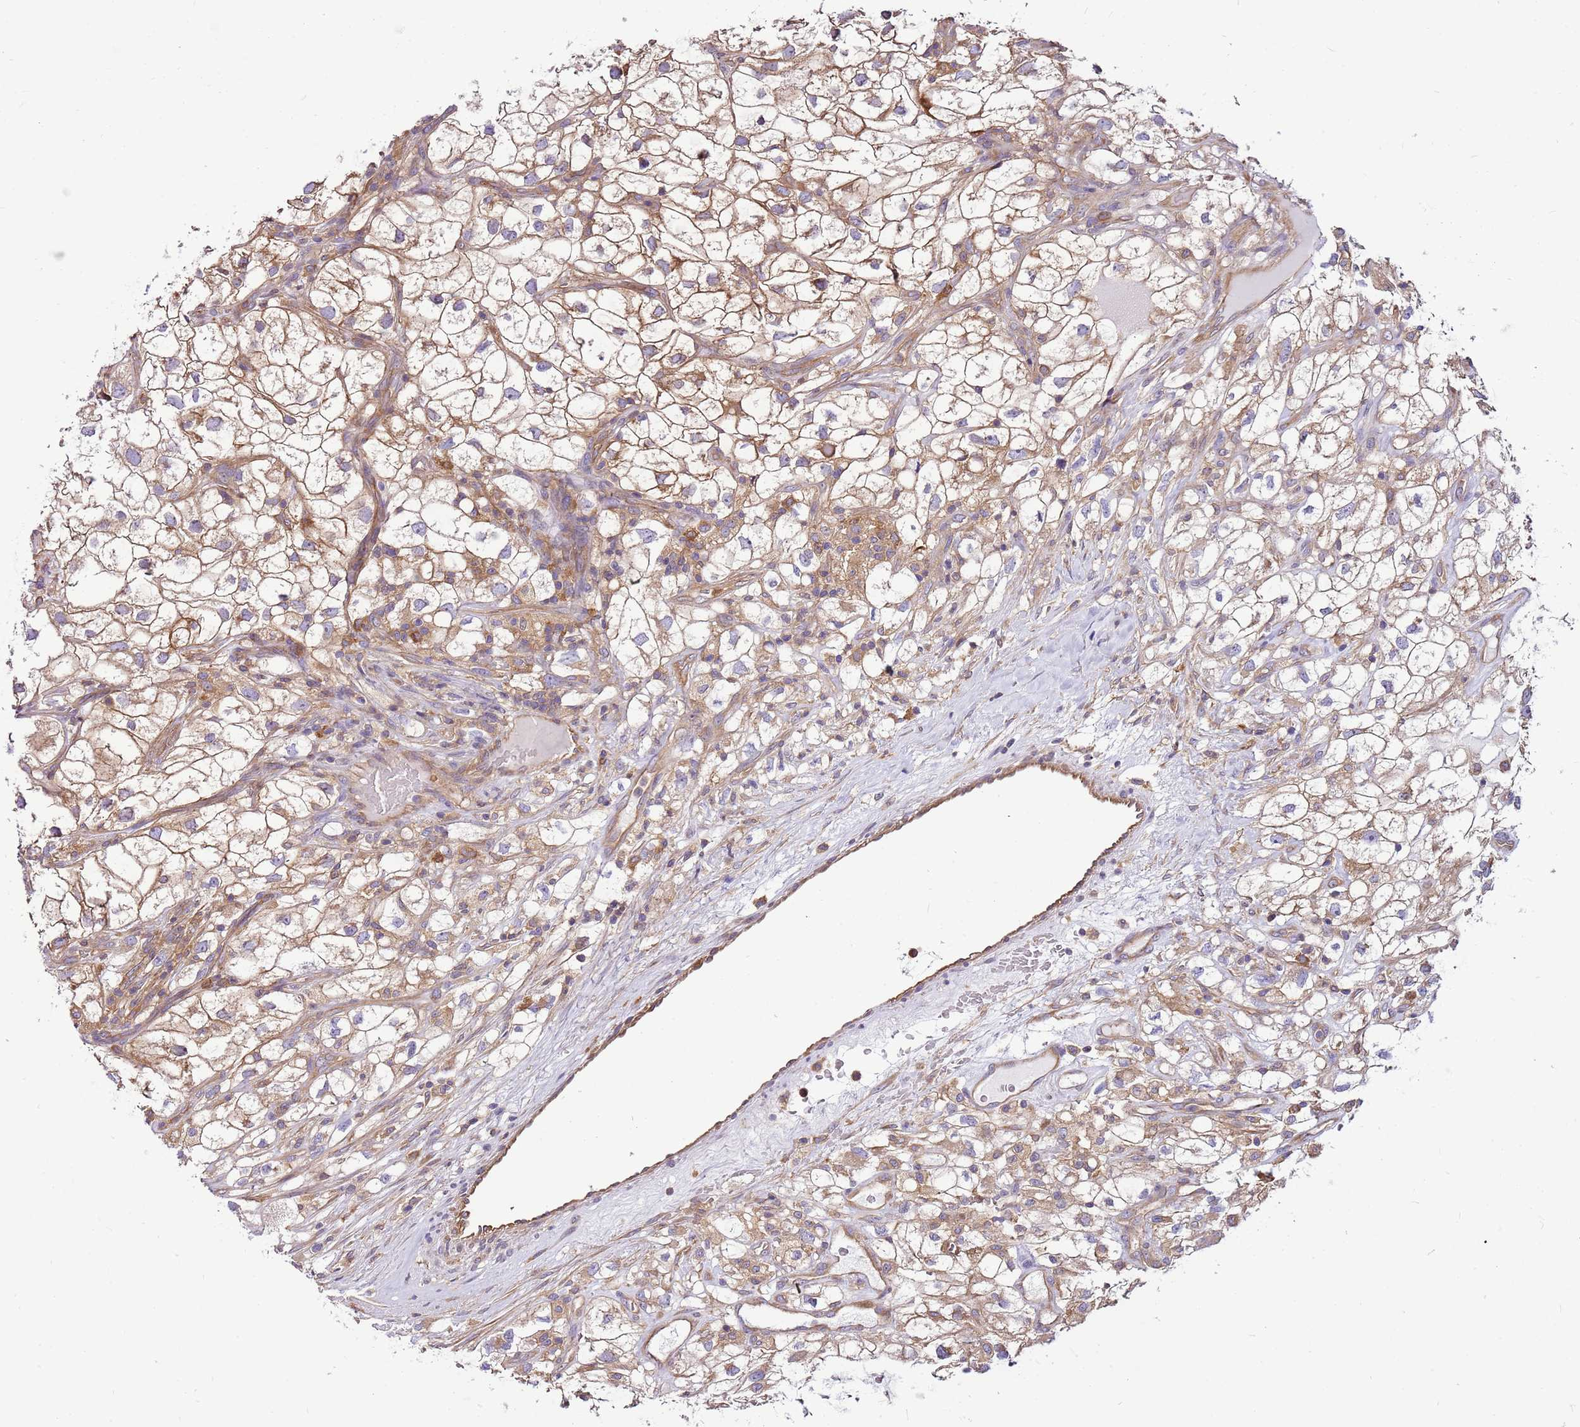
{"staining": {"intensity": "moderate", "quantity": ">75%", "location": "cytoplasmic/membranous"}, "tissue": "renal cancer", "cell_type": "Tumor cells", "image_type": "cancer", "snomed": [{"axis": "morphology", "description": "Adenocarcinoma, NOS"}, {"axis": "topography", "description": "Kidney"}], "caption": "Protein staining of renal cancer (adenocarcinoma) tissue demonstrates moderate cytoplasmic/membranous staining in approximately >75% of tumor cells.", "gene": "ATXN2L", "patient": {"sex": "male", "age": 59}}